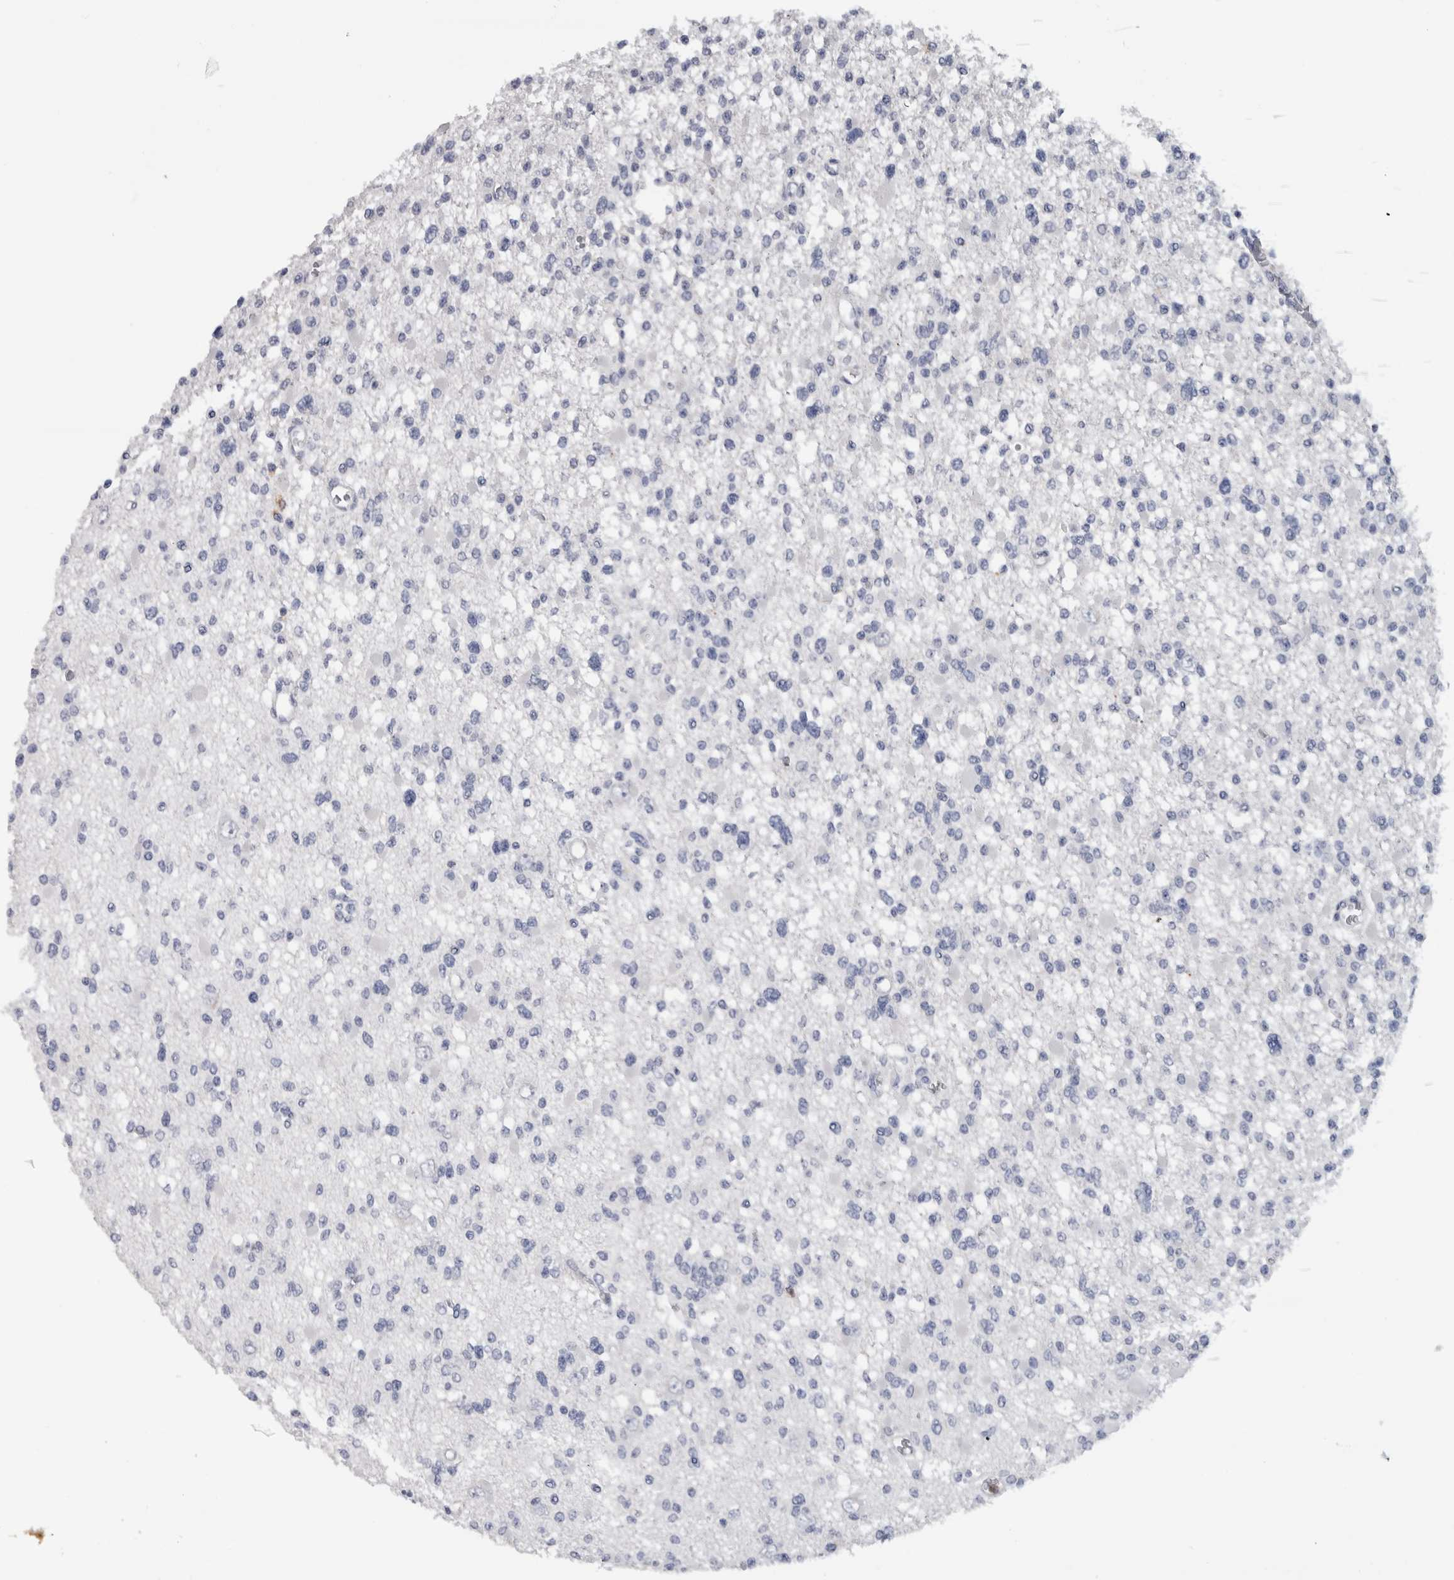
{"staining": {"intensity": "negative", "quantity": "none", "location": "none"}, "tissue": "glioma", "cell_type": "Tumor cells", "image_type": "cancer", "snomed": [{"axis": "morphology", "description": "Glioma, malignant, Low grade"}, {"axis": "topography", "description": "Brain"}], "caption": "Immunohistochemical staining of glioma reveals no significant expression in tumor cells. The staining was performed using DAB to visualize the protein expression in brown, while the nuclei were stained in blue with hematoxylin (Magnification: 20x).", "gene": "CD63", "patient": {"sex": "female", "age": 22}}